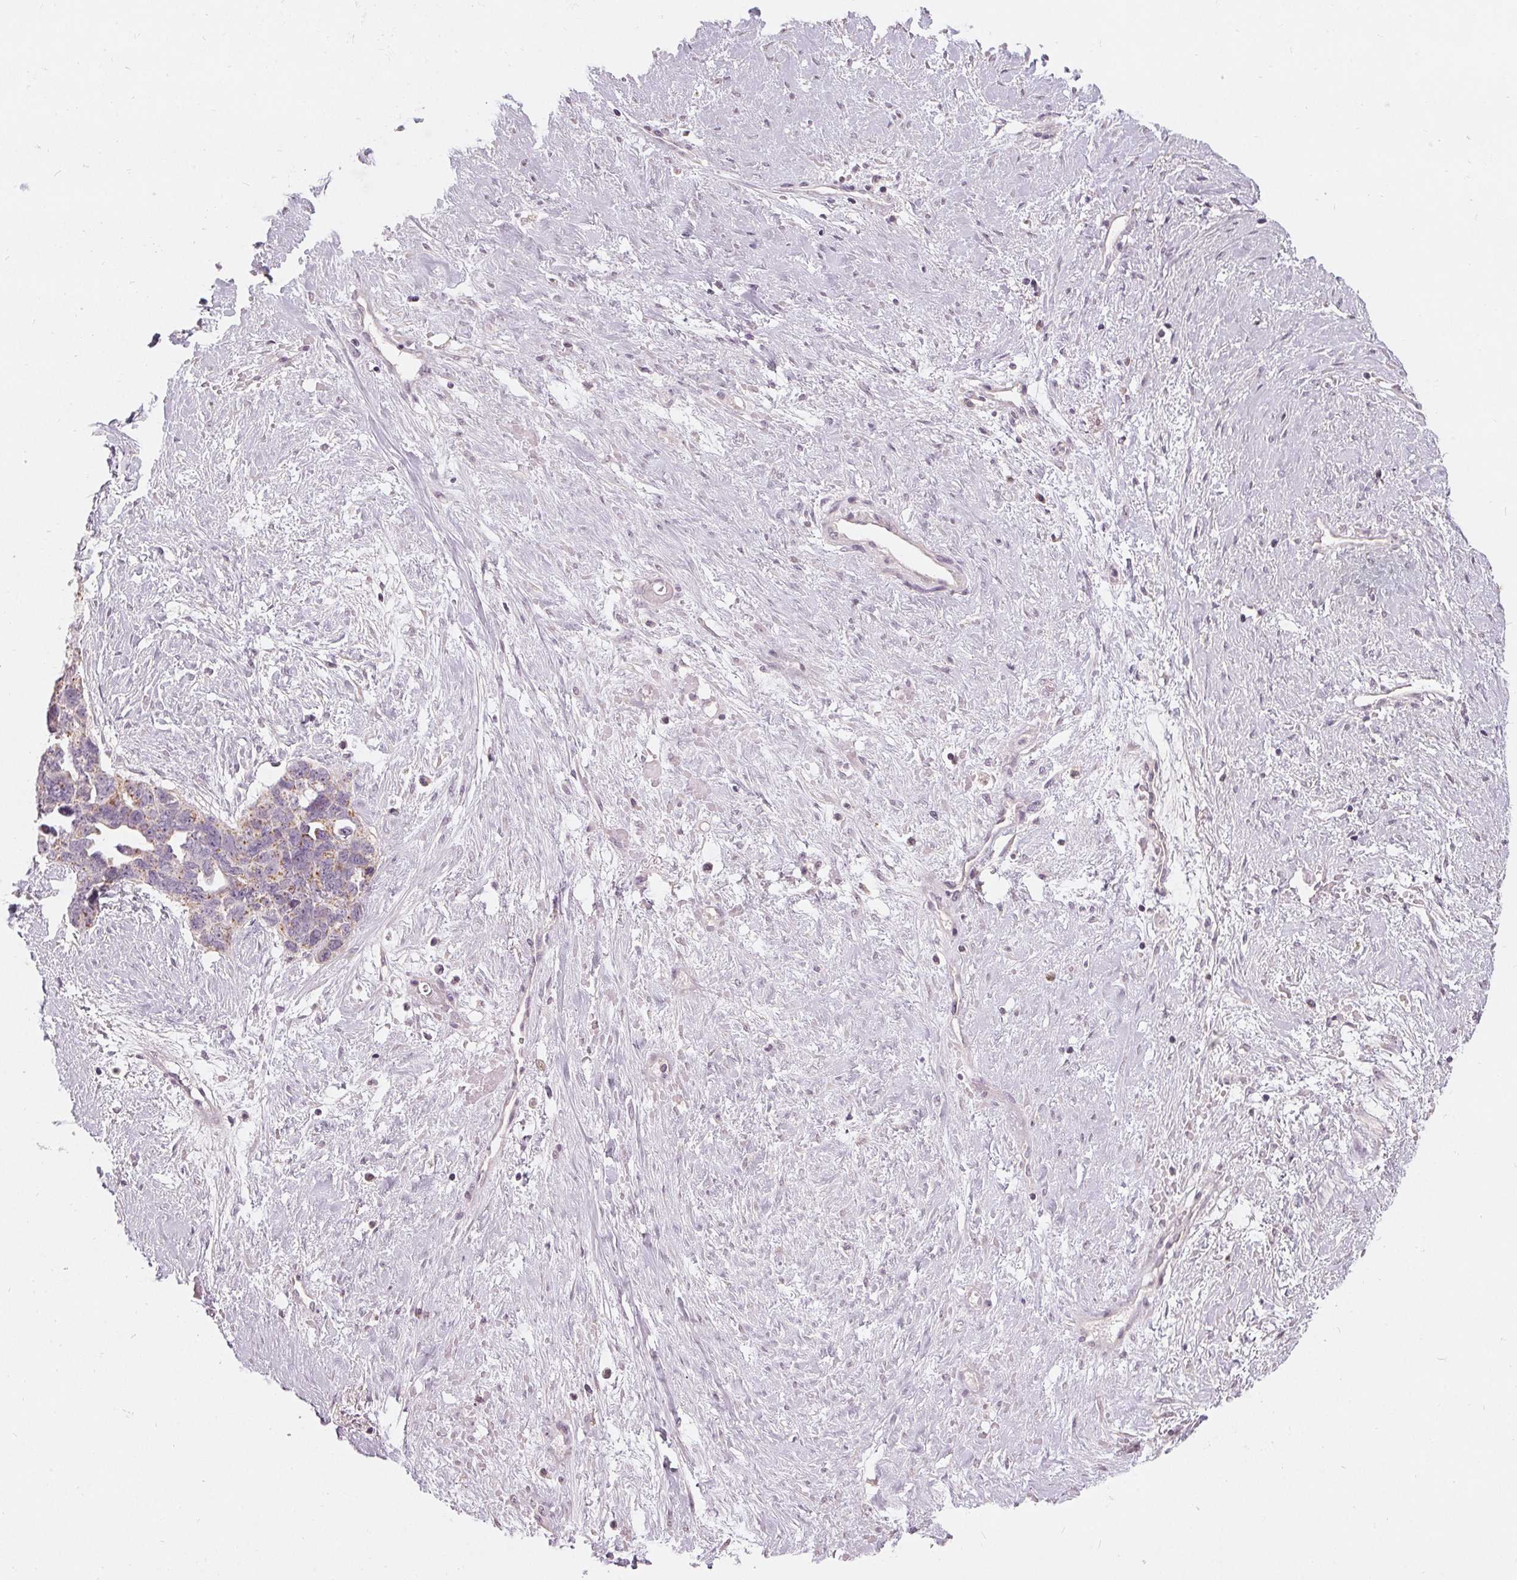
{"staining": {"intensity": "weak", "quantity": "<25%", "location": "cytoplasmic/membranous"}, "tissue": "ovarian cancer", "cell_type": "Tumor cells", "image_type": "cancer", "snomed": [{"axis": "morphology", "description": "Cystadenocarcinoma, serous, NOS"}, {"axis": "topography", "description": "Ovary"}], "caption": "There is no significant positivity in tumor cells of ovarian cancer. (DAB (3,3'-diaminobenzidine) immunohistochemistry (IHC) visualized using brightfield microscopy, high magnification).", "gene": "TRIM60", "patient": {"sex": "female", "age": 69}}